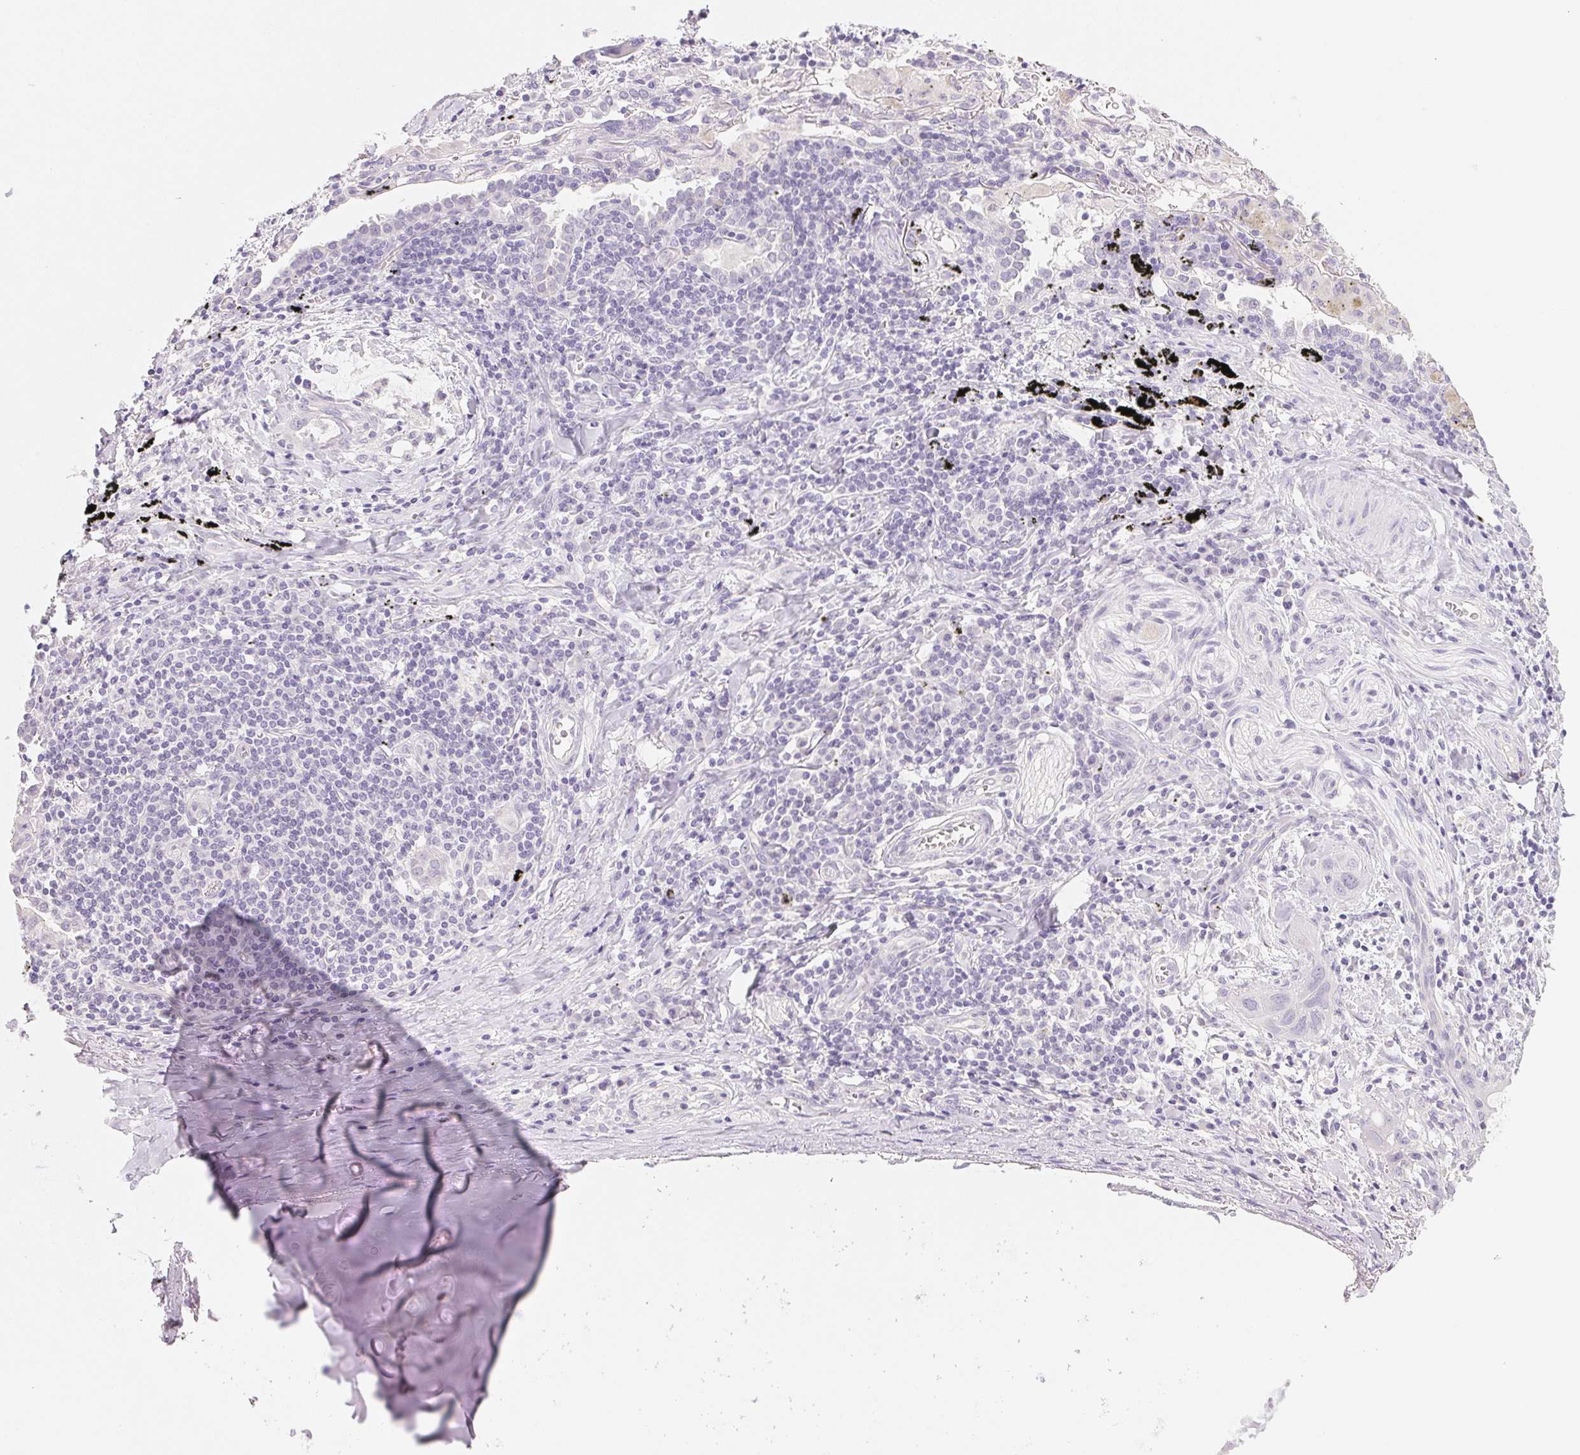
{"staining": {"intensity": "negative", "quantity": "none", "location": "none"}, "tissue": "lung cancer", "cell_type": "Tumor cells", "image_type": "cancer", "snomed": [{"axis": "morphology", "description": "Adenocarcinoma, NOS"}, {"axis": "topography", "description": "Lung"}], "caption": "A photomicrograph of human lung cancer (adenocarcinoma) is negative for staining in tumor cells. Nuclei are stained in blue.", "gene": "ACP3", "patient": {"sex": "male", "age": 65}}